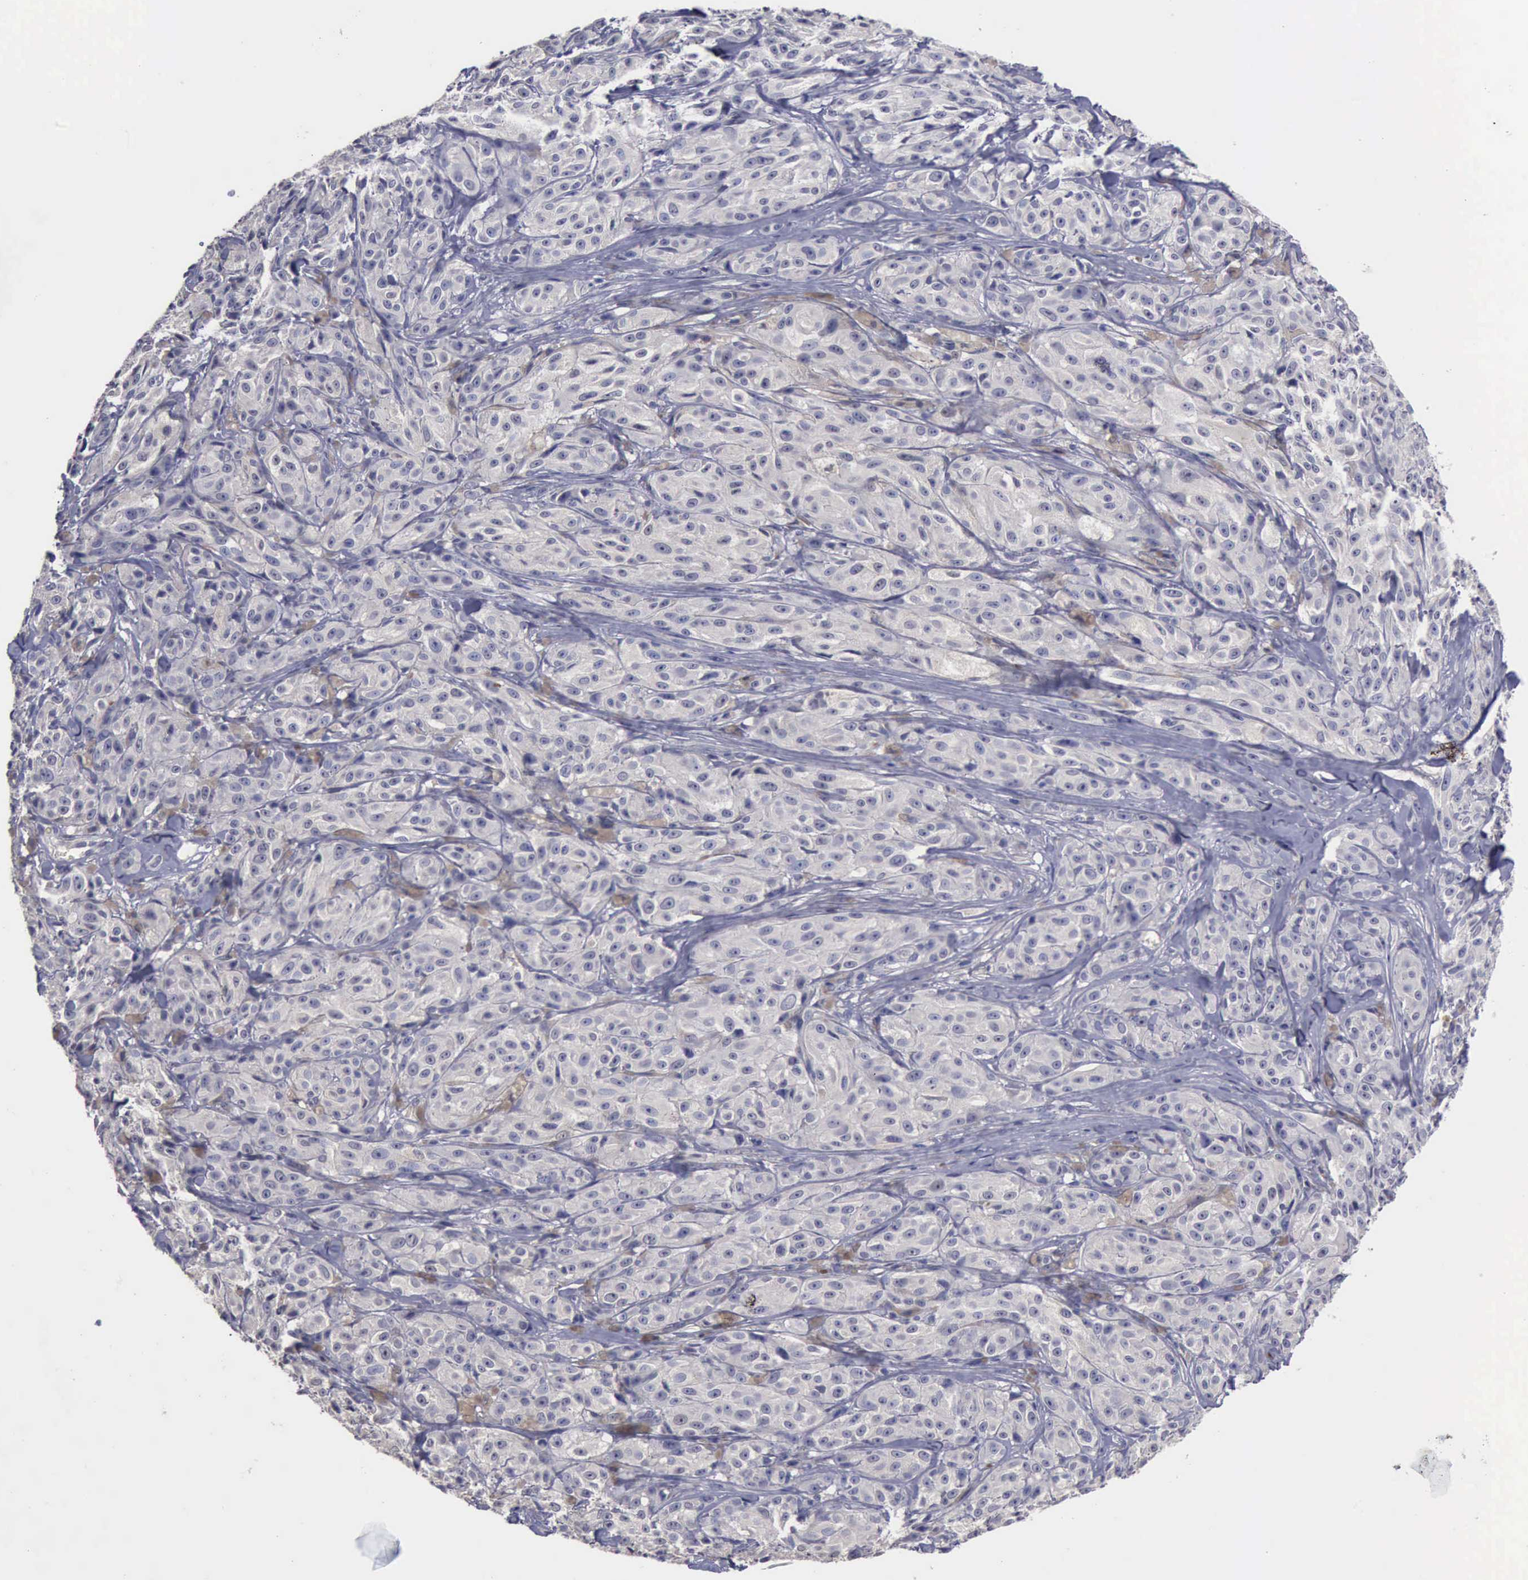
{"staining": {"intensity": "negative", "quantity": "none", "location": "none"}, "tissue": "melanoma", "cell_type": "Tumor cells", "image_type": "cancer", "snomed": [{"axis": "morphology", "description": "Malignant melanoma, NOS"}, {"axis": "topography", "description": "Skin"}], "caption": "Human malignant melanoma stained for a protein using immunohistochemistry (IHC) reveals no positivity in tumor cells.", "gene": "PHKA1", "patient": {"sex": "male", "age": 56}}